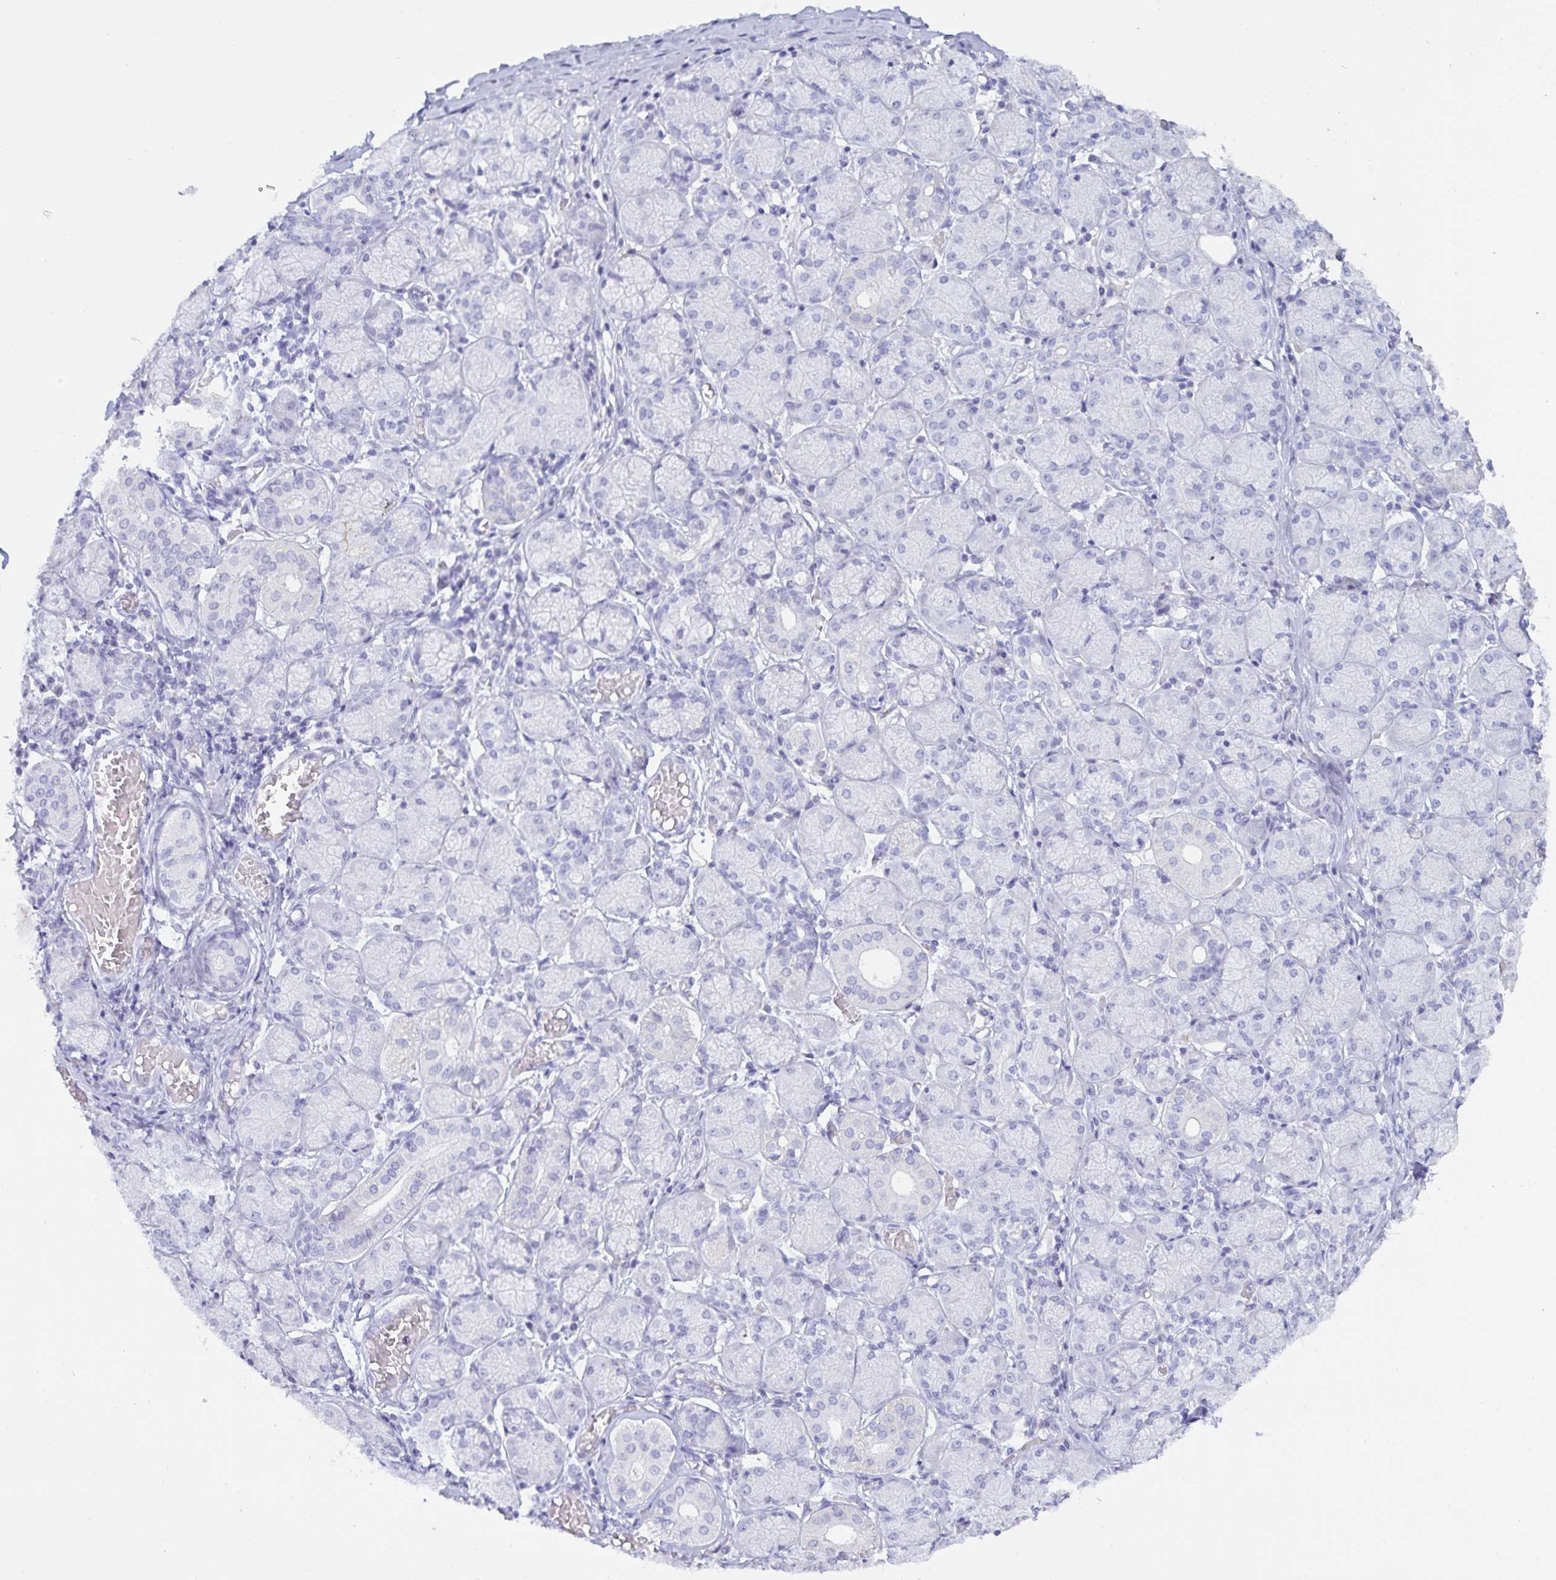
{"staining": {"intensity": "negative", "quantity": "none", "location": "none"}, "tissue": "salivary gland", "cell_type": "Glandular cells", "image_type": "normal", "snomed": [{"axis": "morphology", "description": "Normal tissue, NOS"}, {"axis": "topography", "description": "Salivary gland"}], "caption": "DAB (3,3'-diaminobenzidine) immunohistochemical staining of normal salivary gland displays no significant positivity in glandular cells.", "gene": "MON2", "patient": {"sex": "female", "age": 24}}